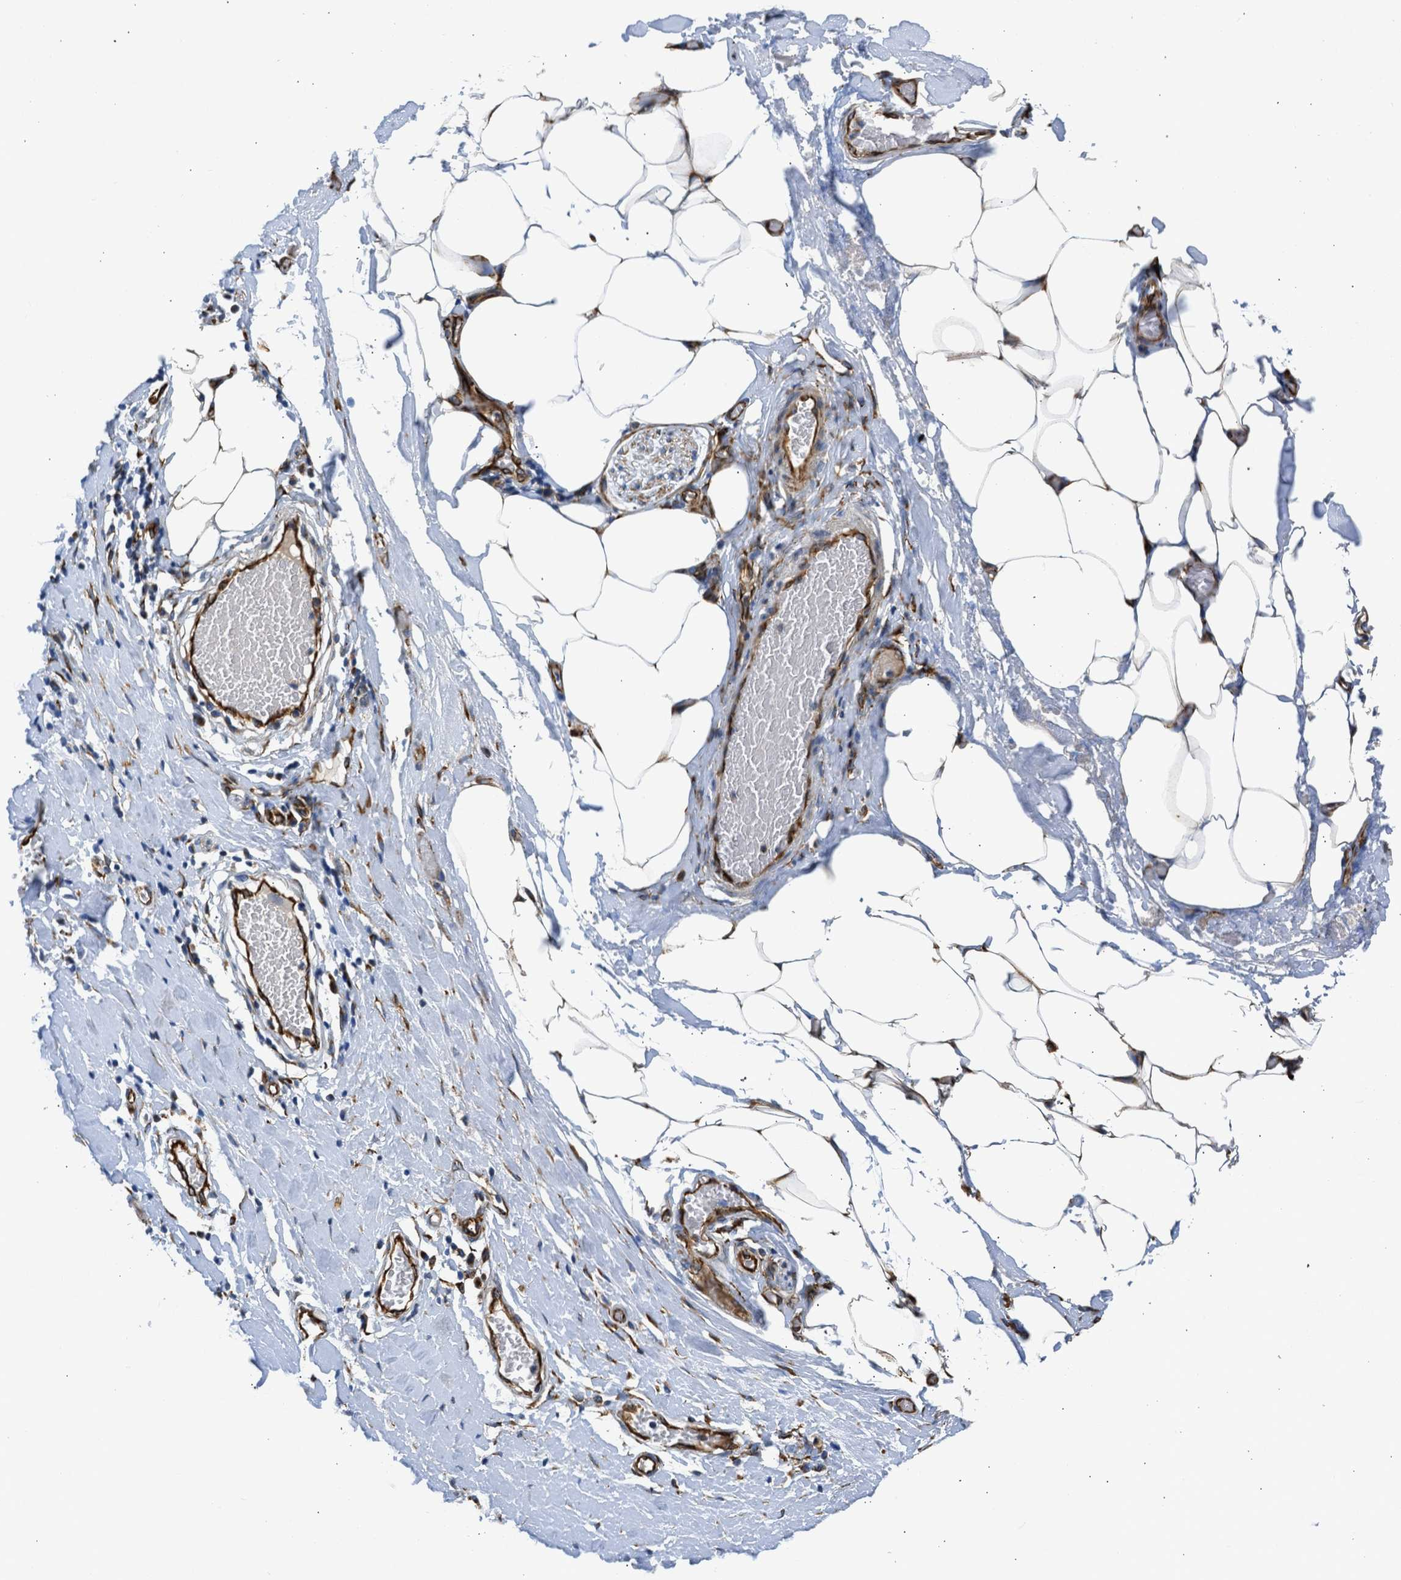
{"staining": {"intensity": "strong", "quantity": "25%-75%", "location": "cytoplasmic/membranous"}, "tissue": "adipose tissue", "cell_type": "Adipocytes", "image_type": "normal", "snomed": [{"axis": "morphology", "description": "Normal tissue, NOS"}, {"axis": "morphology", "description": "Adenocarcinoma, NOS"}, {"axis": "topography", "description": "Colon"}, {"axis": "topography", "description": "Peripheral nerve tissue"}], "caption": "The photomicrograph reveals a brown stain indicating the presence of a protein in the cytoplasmic/membranous of adipocytes in adipose tissue. The staining is performed using DAB brown chromogen to label protein expression. The nuclei are counter-stained blue using hematoxylin.", "gene": "ULK4", "patient": {"sex": "male", "age": 14}}